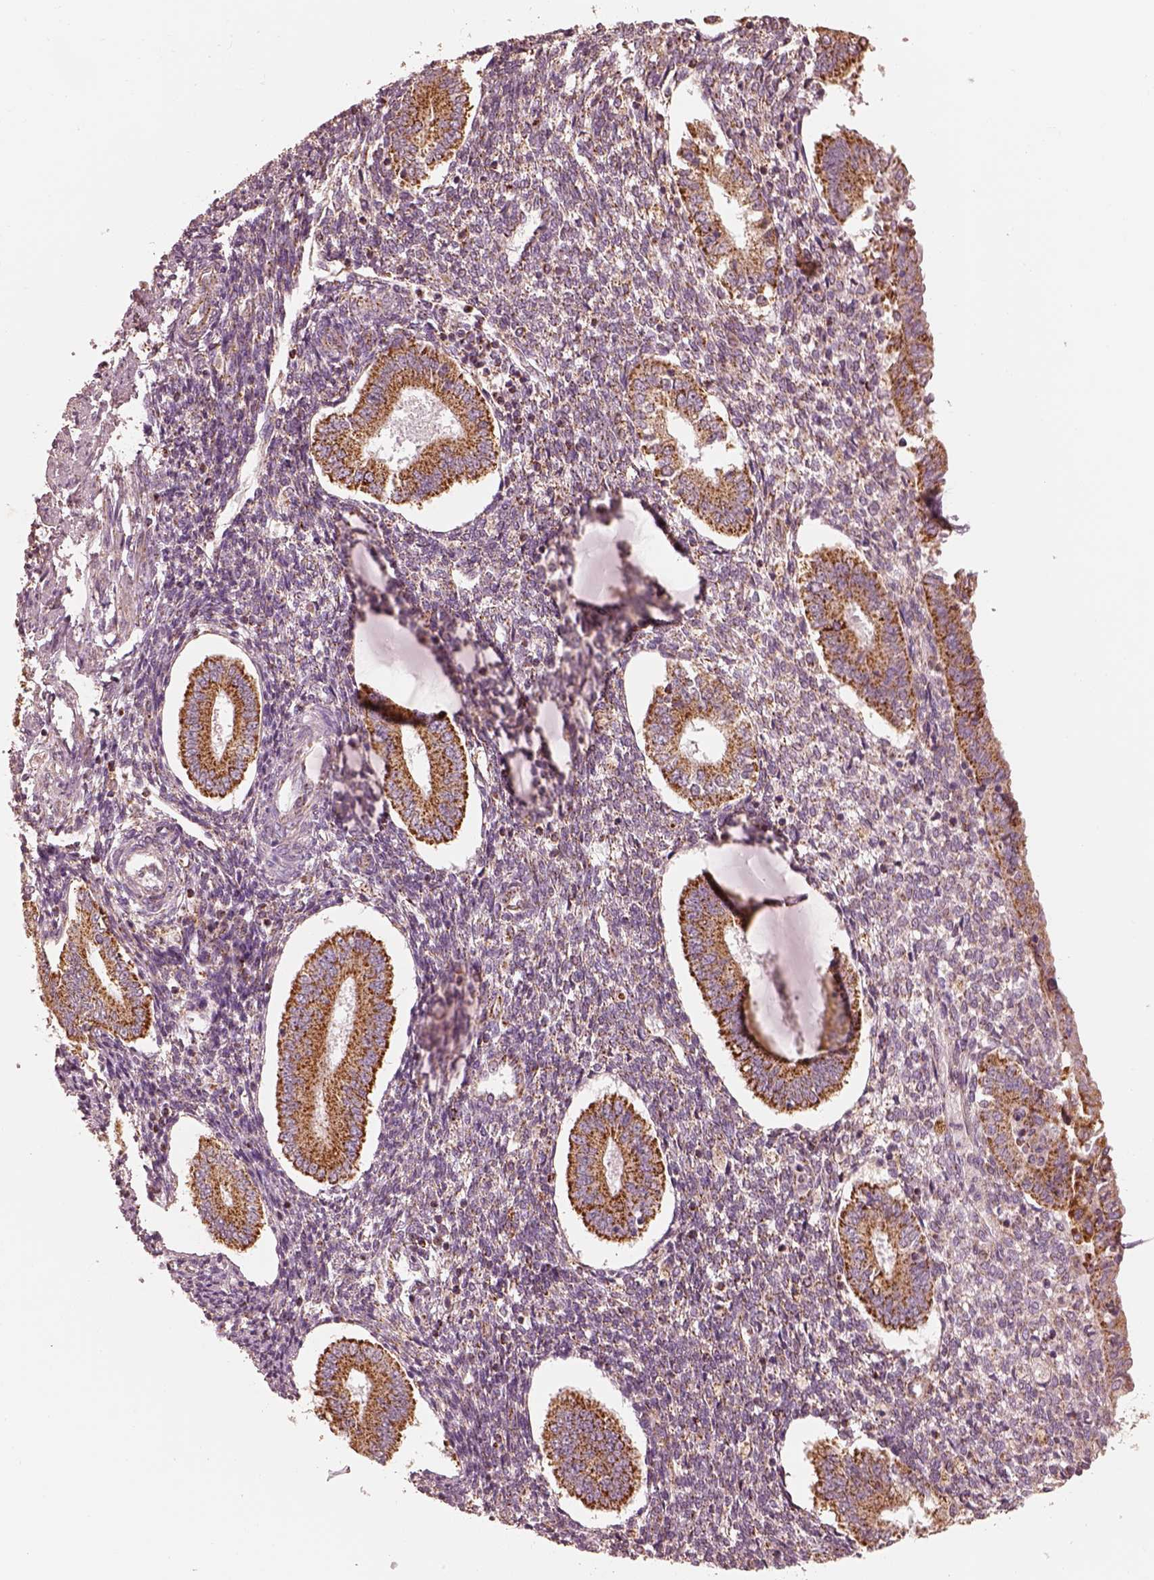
{"staining": {"intensity": "weak", "quantity": "25%-75%", "location": "cytoplasmic/membranous"}, "tissue": "endometrium", "cell_type": "Cells in endometrial stroma", "image_type": "normal", "snomed": [{"axis": "morphology", "description": "Normal tissue, NOS"}, {"axis": "topography", "description": "Endometrium"}], "caption": "An immunohistochemistry micrograph of normal tissue is shown. Protein staining in brown highlights weak cytoplasmic/membranous positivity in endometrium within cells in endometrial stroma. (Stains: DAB (3,3'-diaminobenzidine) in brown, nuclei in blue, Microscopy: brightfield microscopy at high magnification).", "gene": "ENTPD6", "patient": {"sex": "female", "age": 40}}